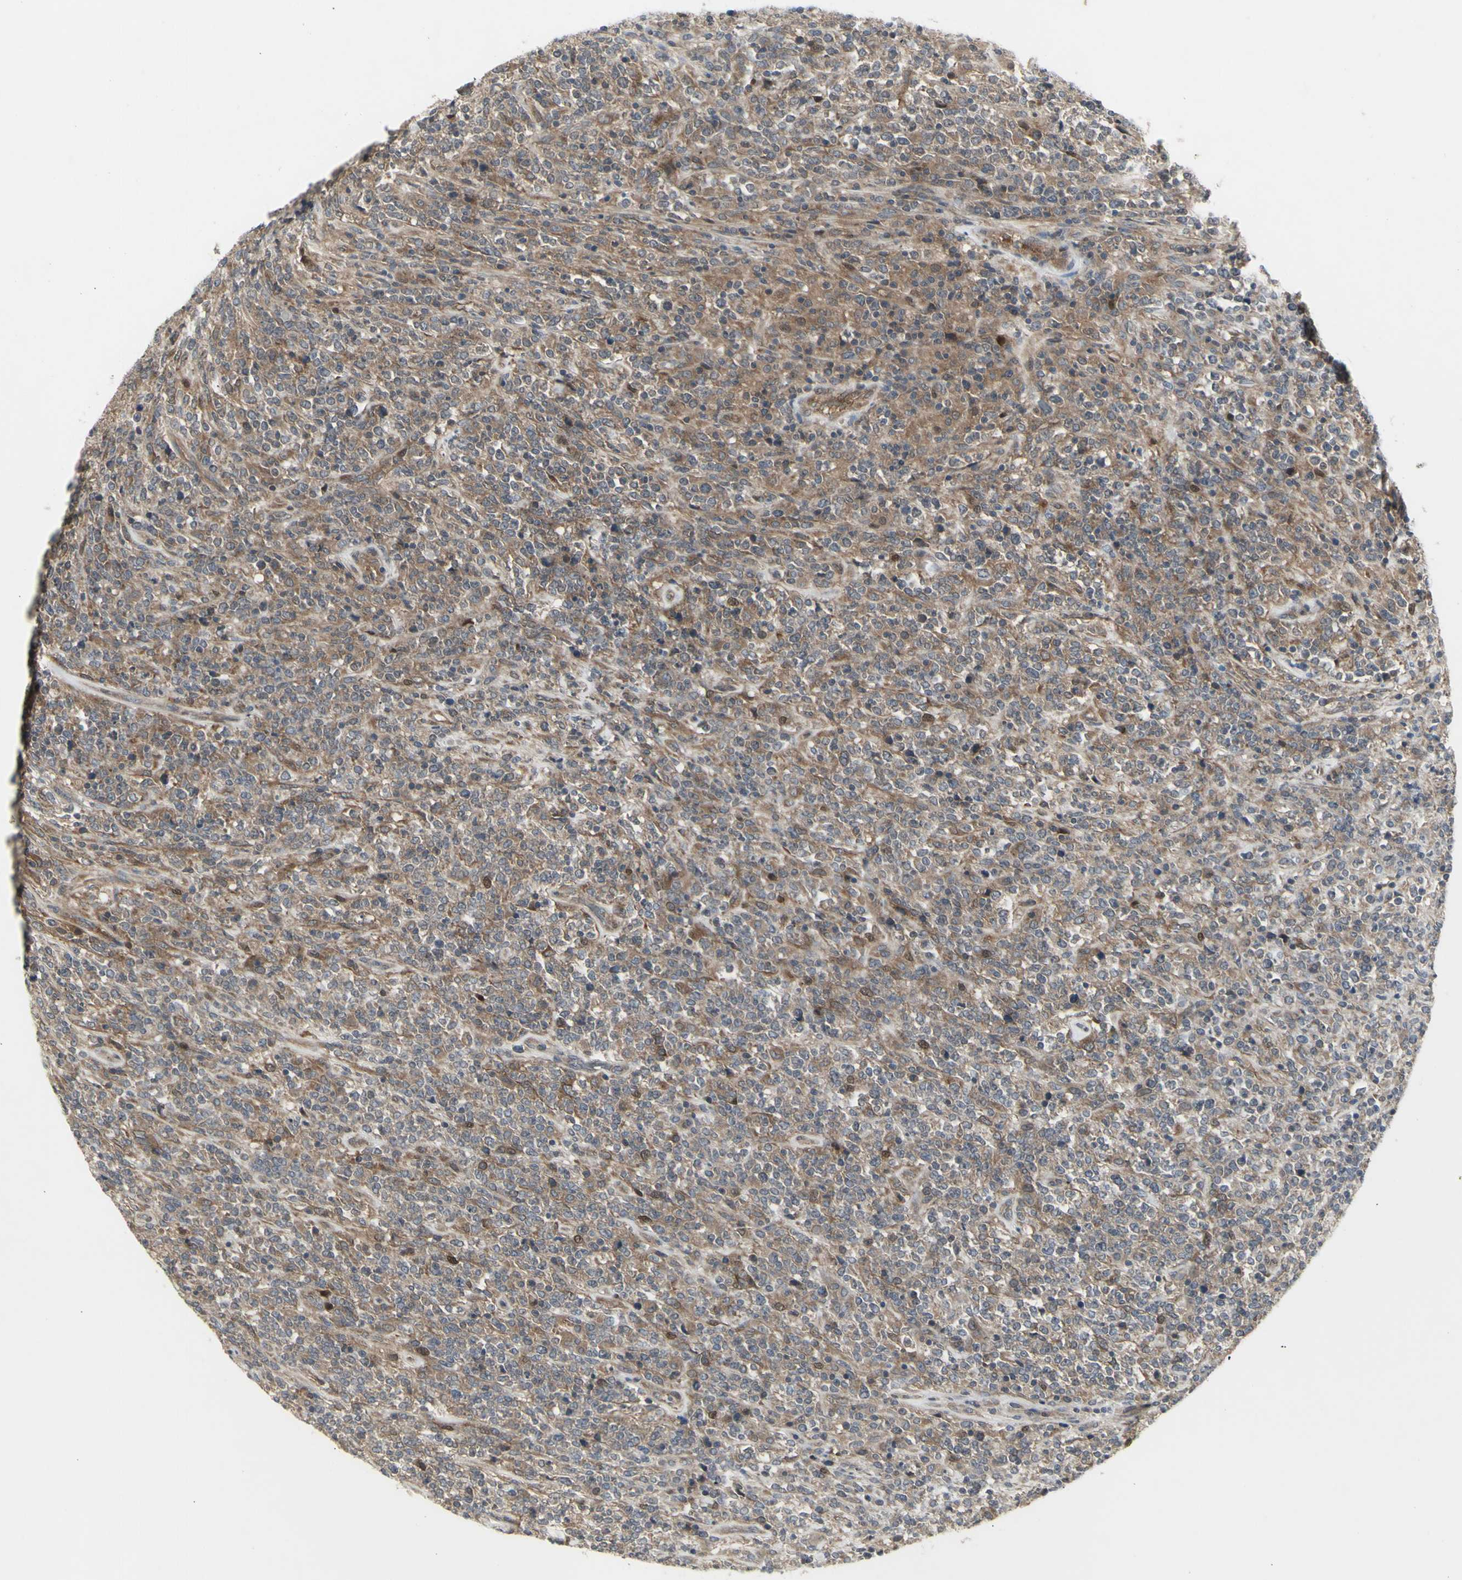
{"staining": {"intensity": "moderate", "quantity": ">75%", "location": "cytoplasmic/membranous"}, "tissue": "lymphoma", "cell_type": "Tumor cells", "image_type": "cancer", "snomed": [{"axis": "morphology", "description": "Malignant lymphoma, non-Hodgkin's type, High grade"}, {"axis": "topography", "description": "Soft tissue"}], "caption": "Protein expression analysis of lymphoma exhibits moderate cytoplasmic/membranous staining in approximately >75% of tumor cells. The staining was performed using DAB (3,3'-diaminobenzidine), with brown indicating positive protein expression. Nuclei are stained blue with hematoxylin.", "gene": "CHURC1-FNTB", "patient": {"sex": "male", "age": 18}}